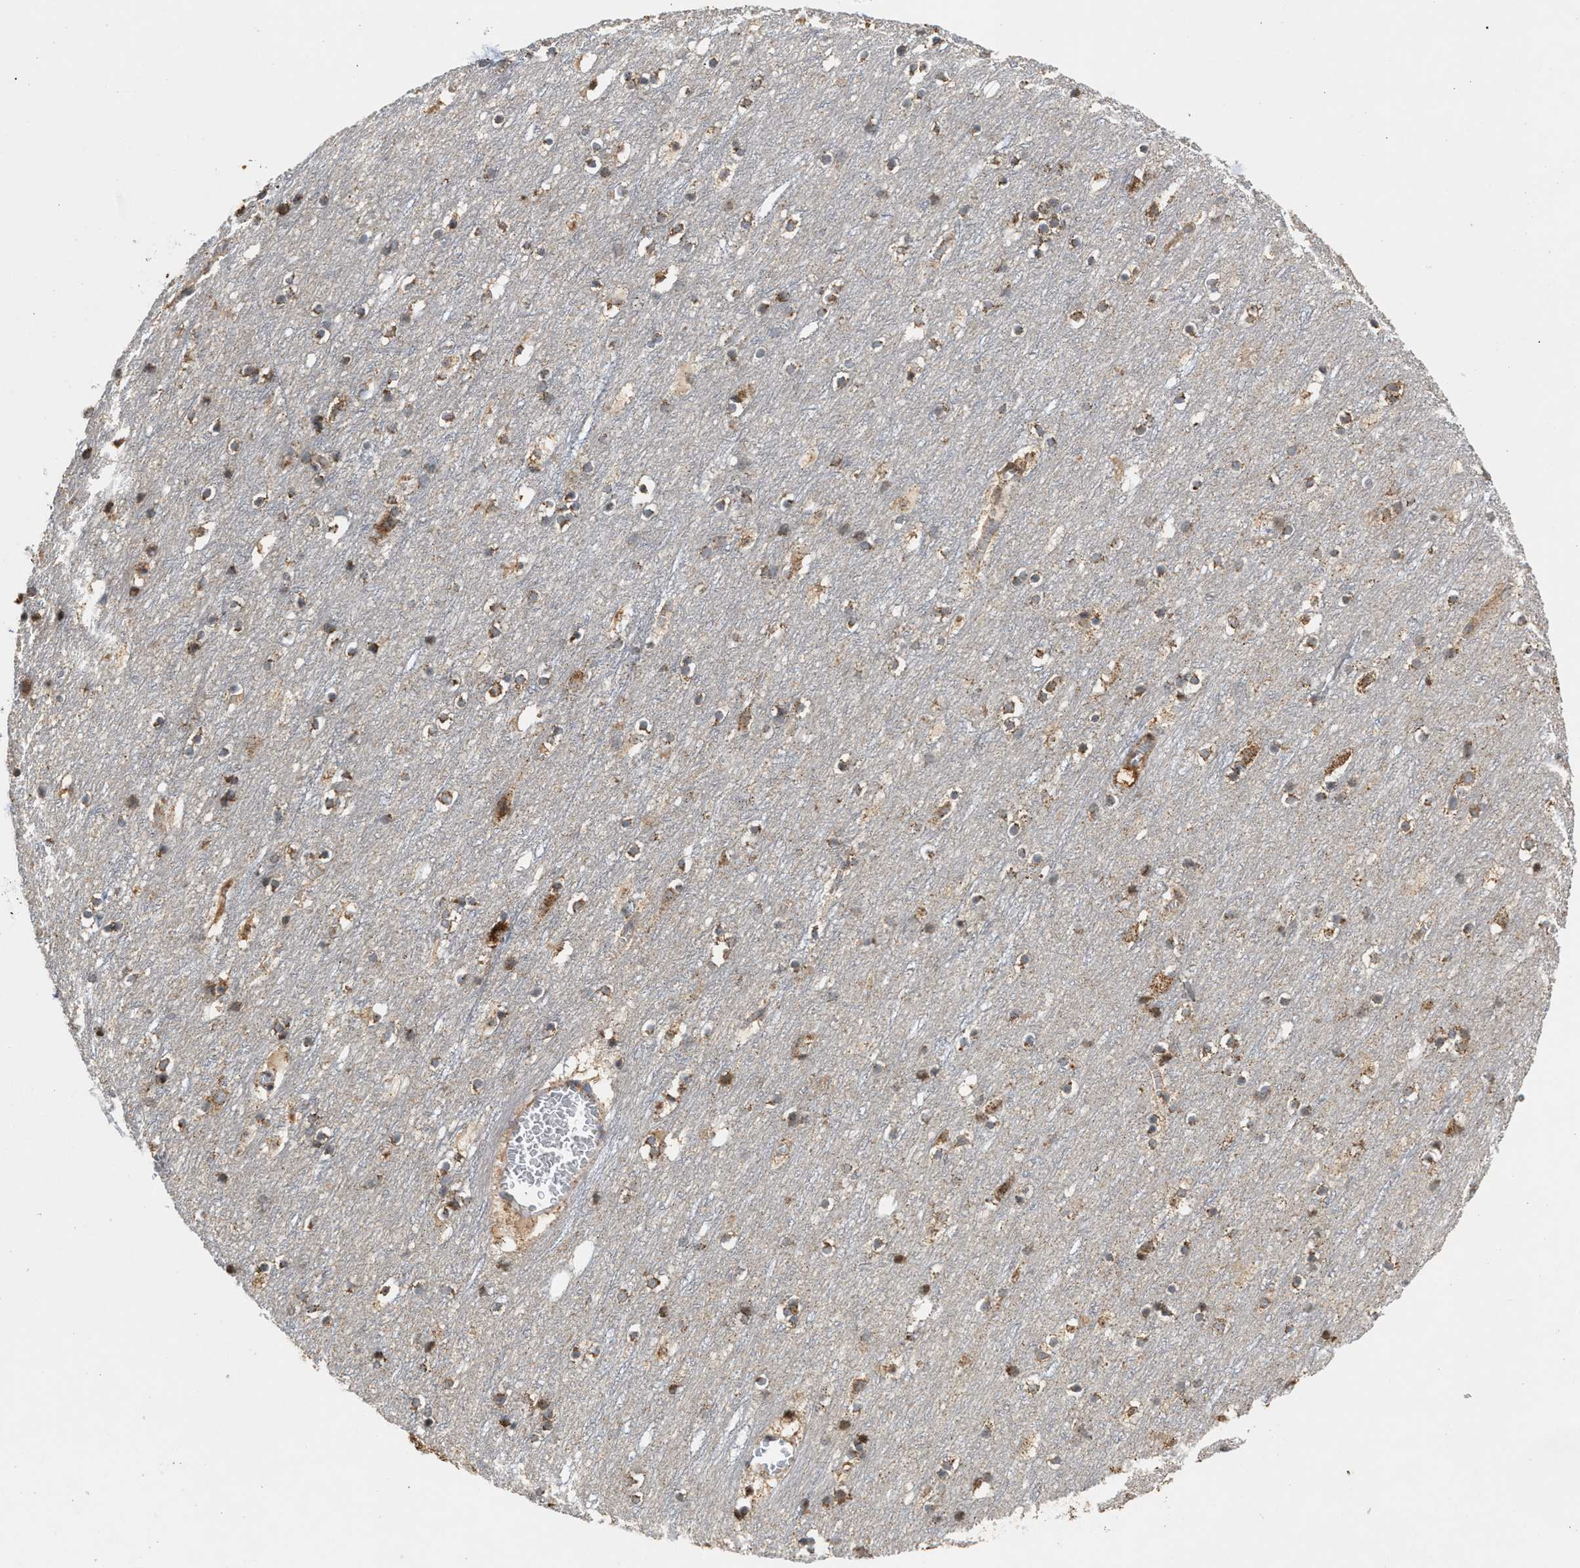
{"staining": {"intensity": "moderate", "quantity": ">75%", "location": "cytoplasmic/membranous"}, "tissue": "cerebral cortex", "cell_type": "Endothelial cells", "image_type": "normal", "snomed": [{"axis": "morphology", "description": "Normal tissue, NOS"}, {"axis": "topography", "description": "Cerebral cortex"}], "caption": "The photomicrograph exhibits immunohistochemical staining of normal cerebral cortex. There is moderate cytoplasmic/membranous positivity is appreciated in about >75% of endothelial cells. (DAB IHC with brightfield microscopy, high magnification).", "gene": "TACO1", "patient": {"sex": "male", "age": 45}}